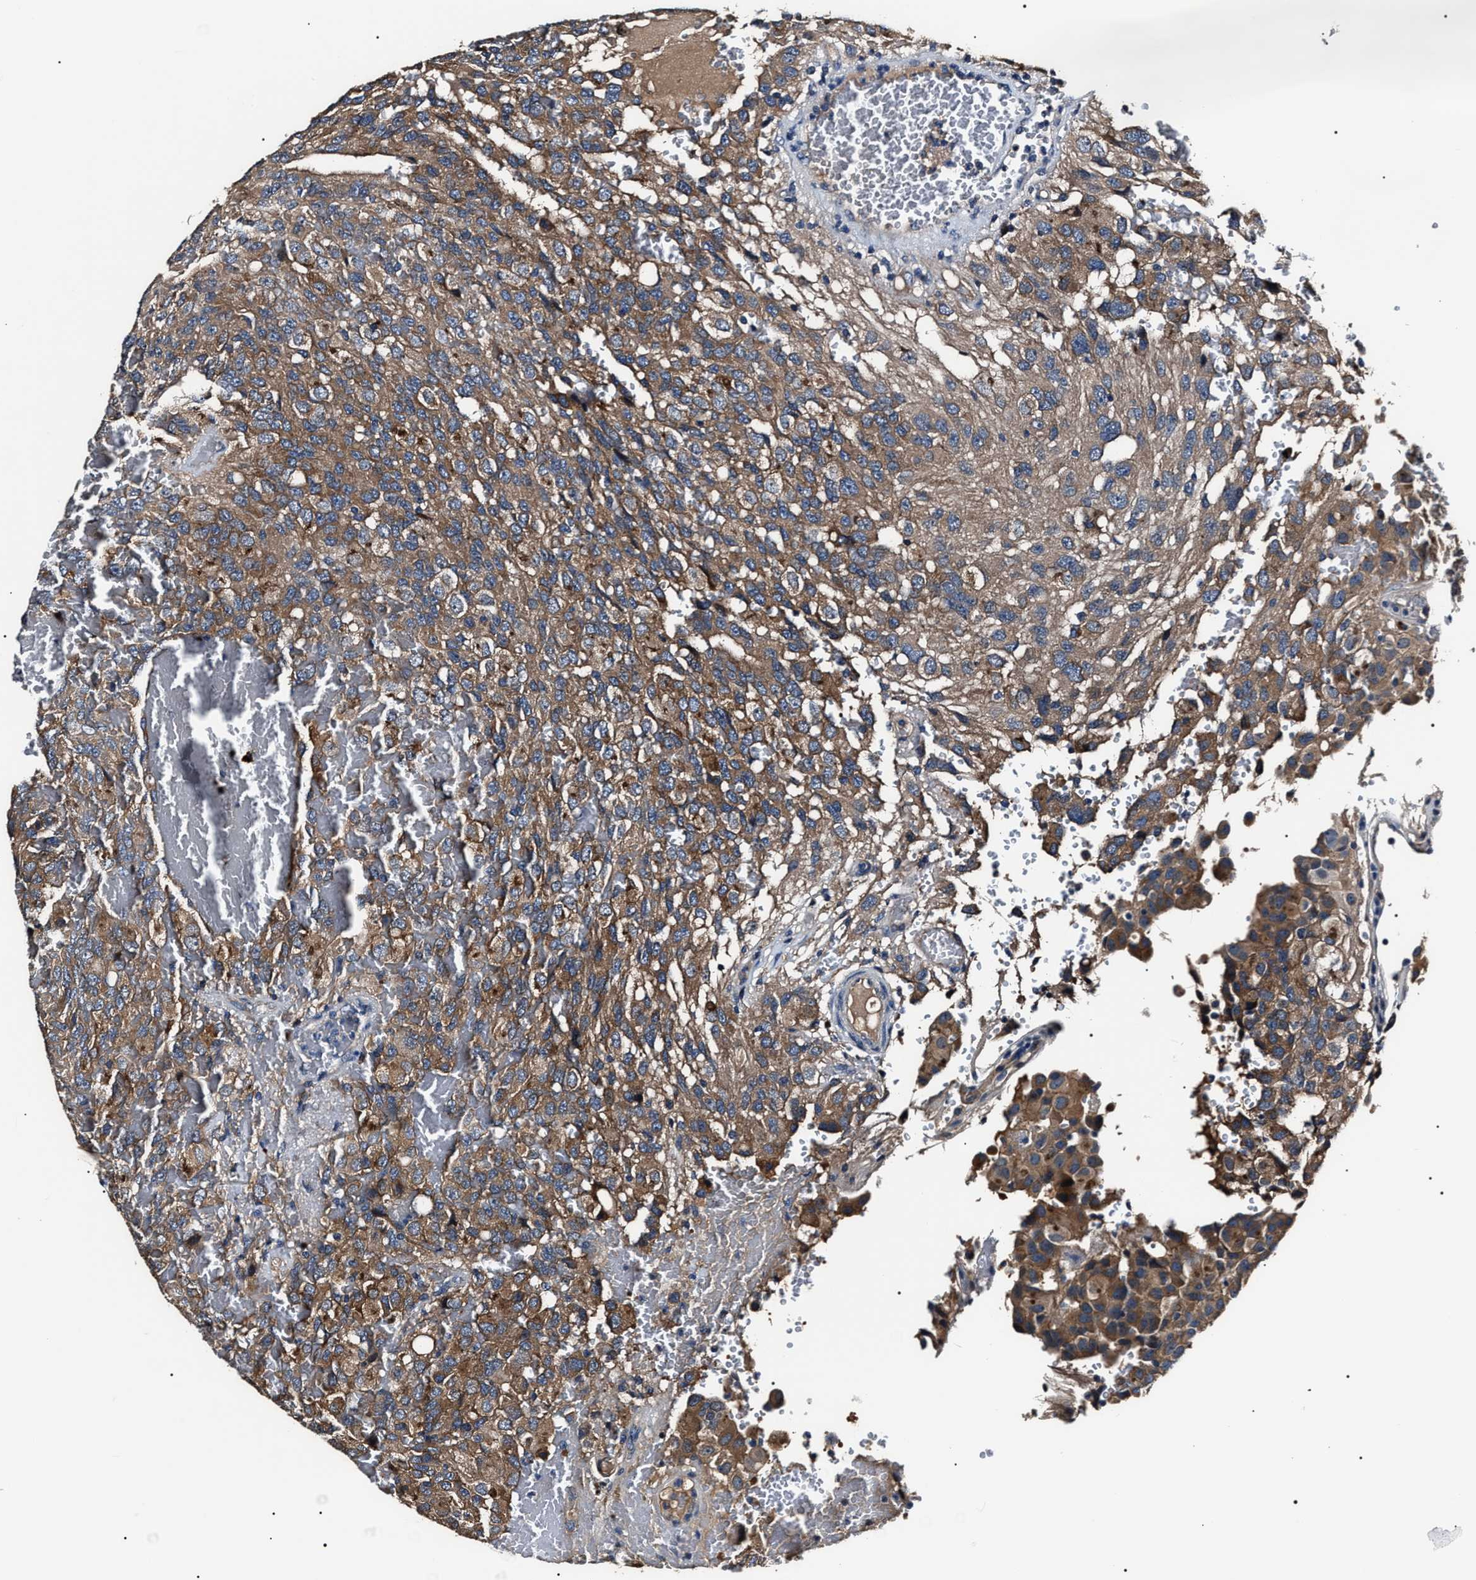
{"staining": {"intensity": "moderate", "quantity": ">75%", "location": "cytoplasmic/membranous"}, "tissue": "glioma", "cell_type": "Tumor cells", "image_type": "cancer", "snomed": [{"axis": "morphology", "description": "Glioma, malignant, High grade"}, {"axis": "topography", "description": "Brain"}], "caption": "Immunohistochemical staining of human glioma displays medium levels of moderate cytoplasmic/membranous protein staining in about >75% of tumor cells.", "gene": "IFT81", "patient": {"sex": "male", "age": 32}}